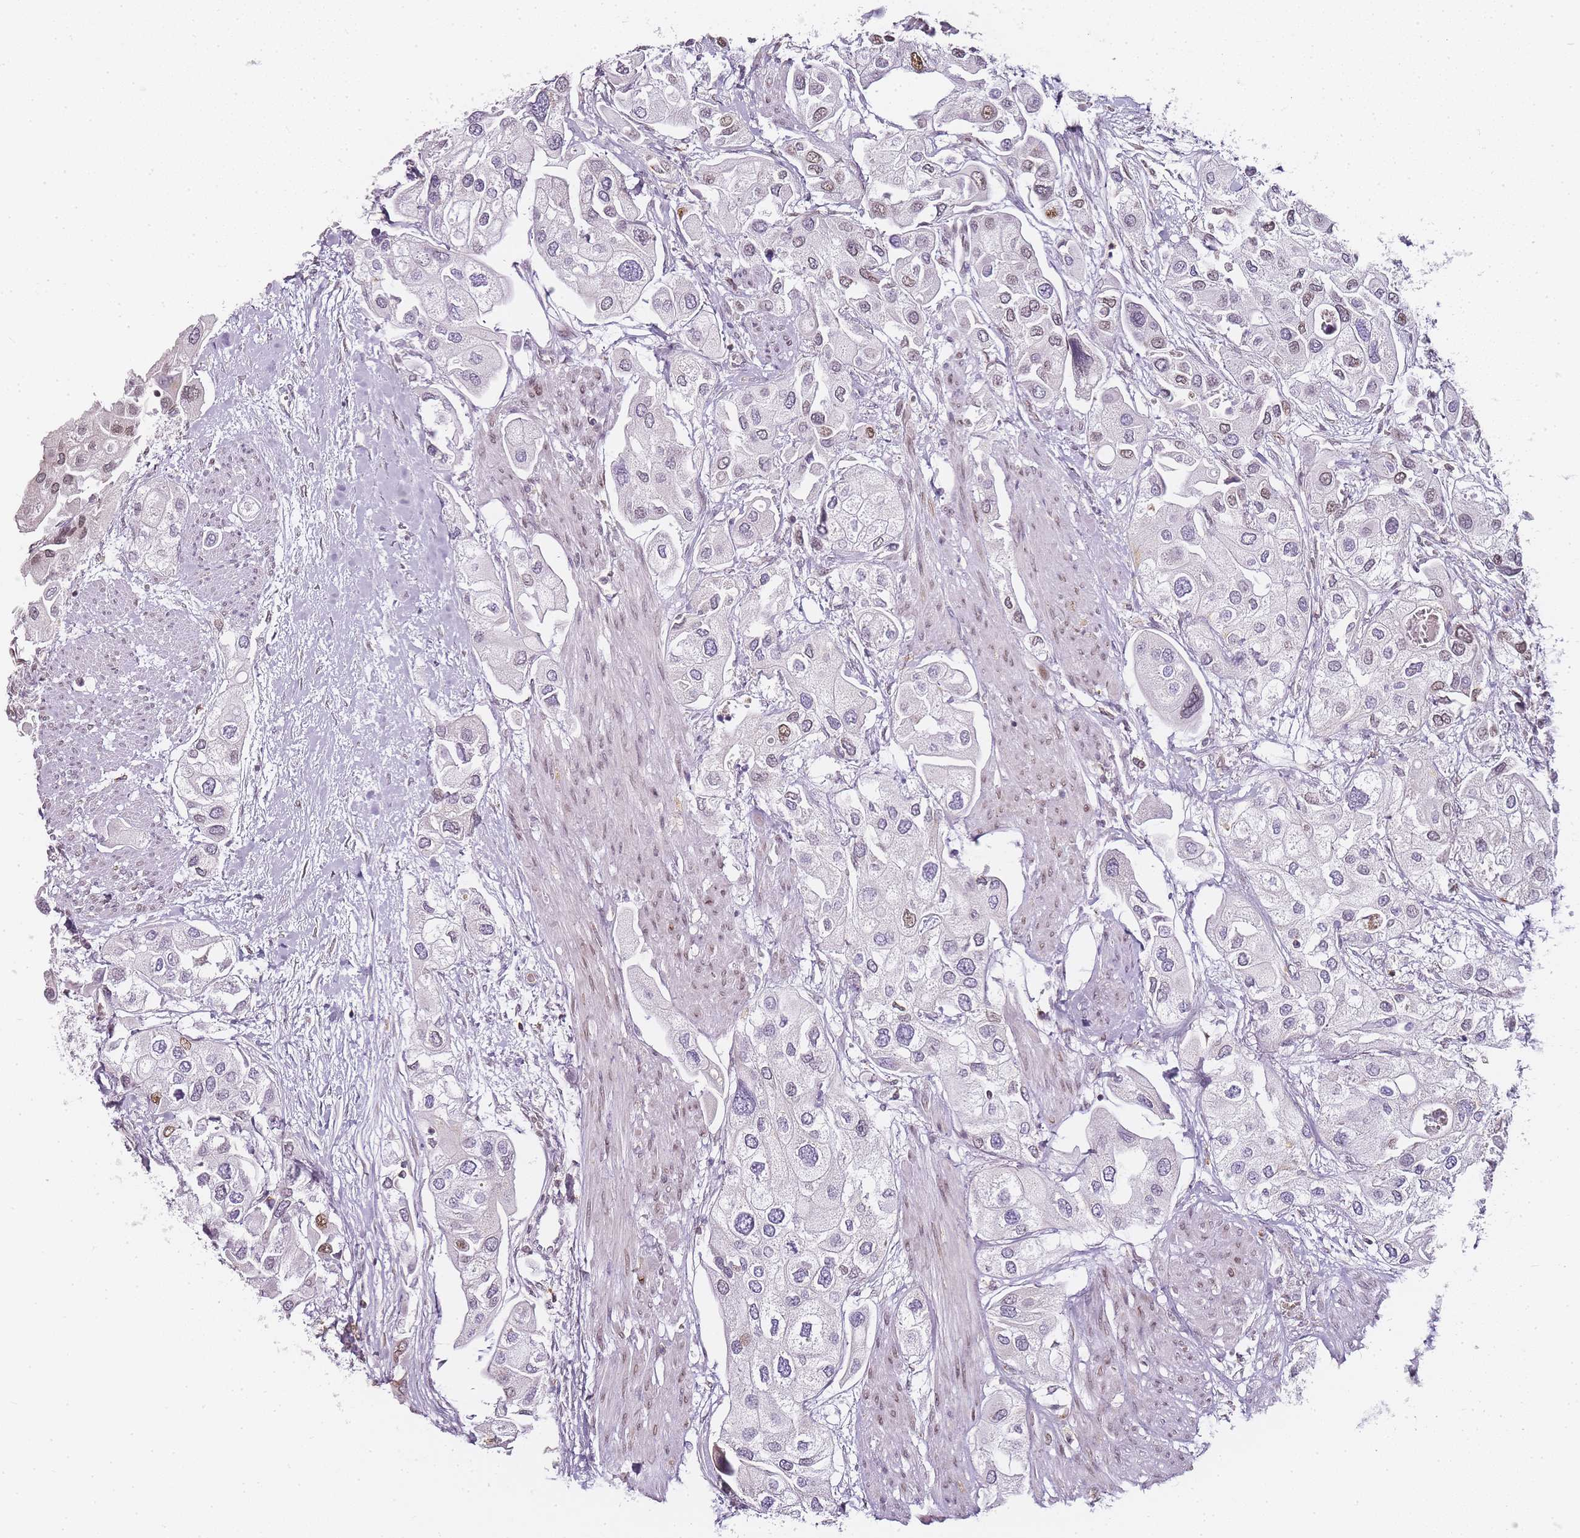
{"staining": {"intensity": "moderate", "quantity": "<25%", "location": "nuclear"}, "tissue": "urothelial cancer", "cell_type": "Tumor cells", "image_type": "cancer", "snomed": [{"axis": "morphology", "description": "Urothelial carcinoma, High grade"}, {"axis": "topography", "description": "Urinary bladder"}], "caption": "Protein staining displays moderate nuclear positivity in about <25% of tumor cells in urothelial cancer.", "gene": "JAKMIP1", "patient": {"sex": "male", "age": 64}}